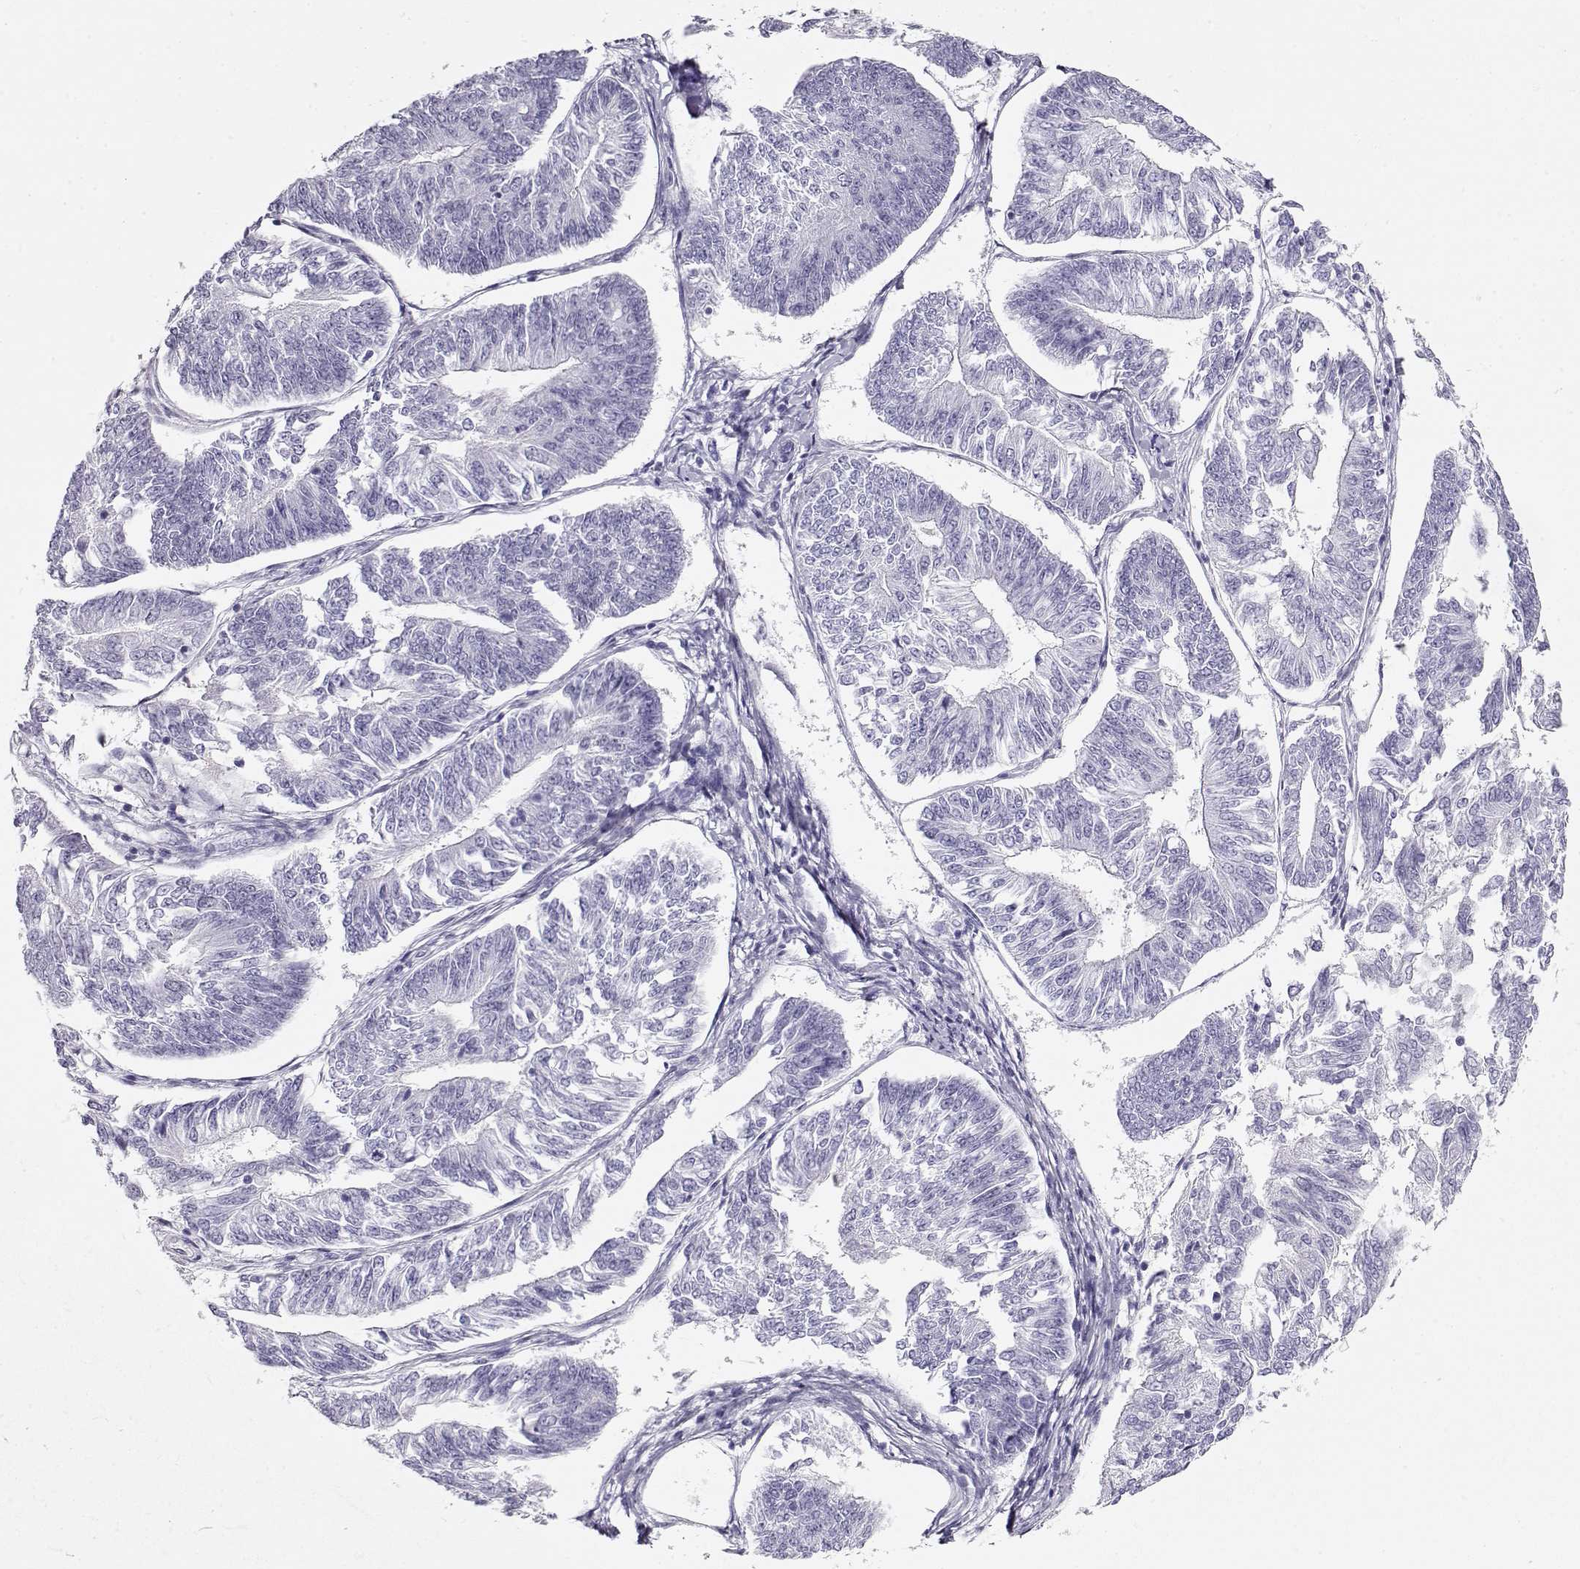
{"staining": {"intensity": "negative", "quantity": "none", "location": "none"}, "tissue": "endometrial cancer", "cell_type": "Tumor cells", "image_type": "cancer", "snomed": [{"axis": "morphology", "description": "Adenocarcinoma, NOS"}, {"axis": "topography", "description": "Endometrium"}], "caption": "Immunohistochemistry photomicrograph of neoplastic tissue: endometrial cancer (adenocarcinoma) stained with DAB (3,3'-diaminobenzidine) demonstrates no significant protein expression in tumor cells.", "gene": "ACTN2", "patient": {"sex": "female", "age": 58}}